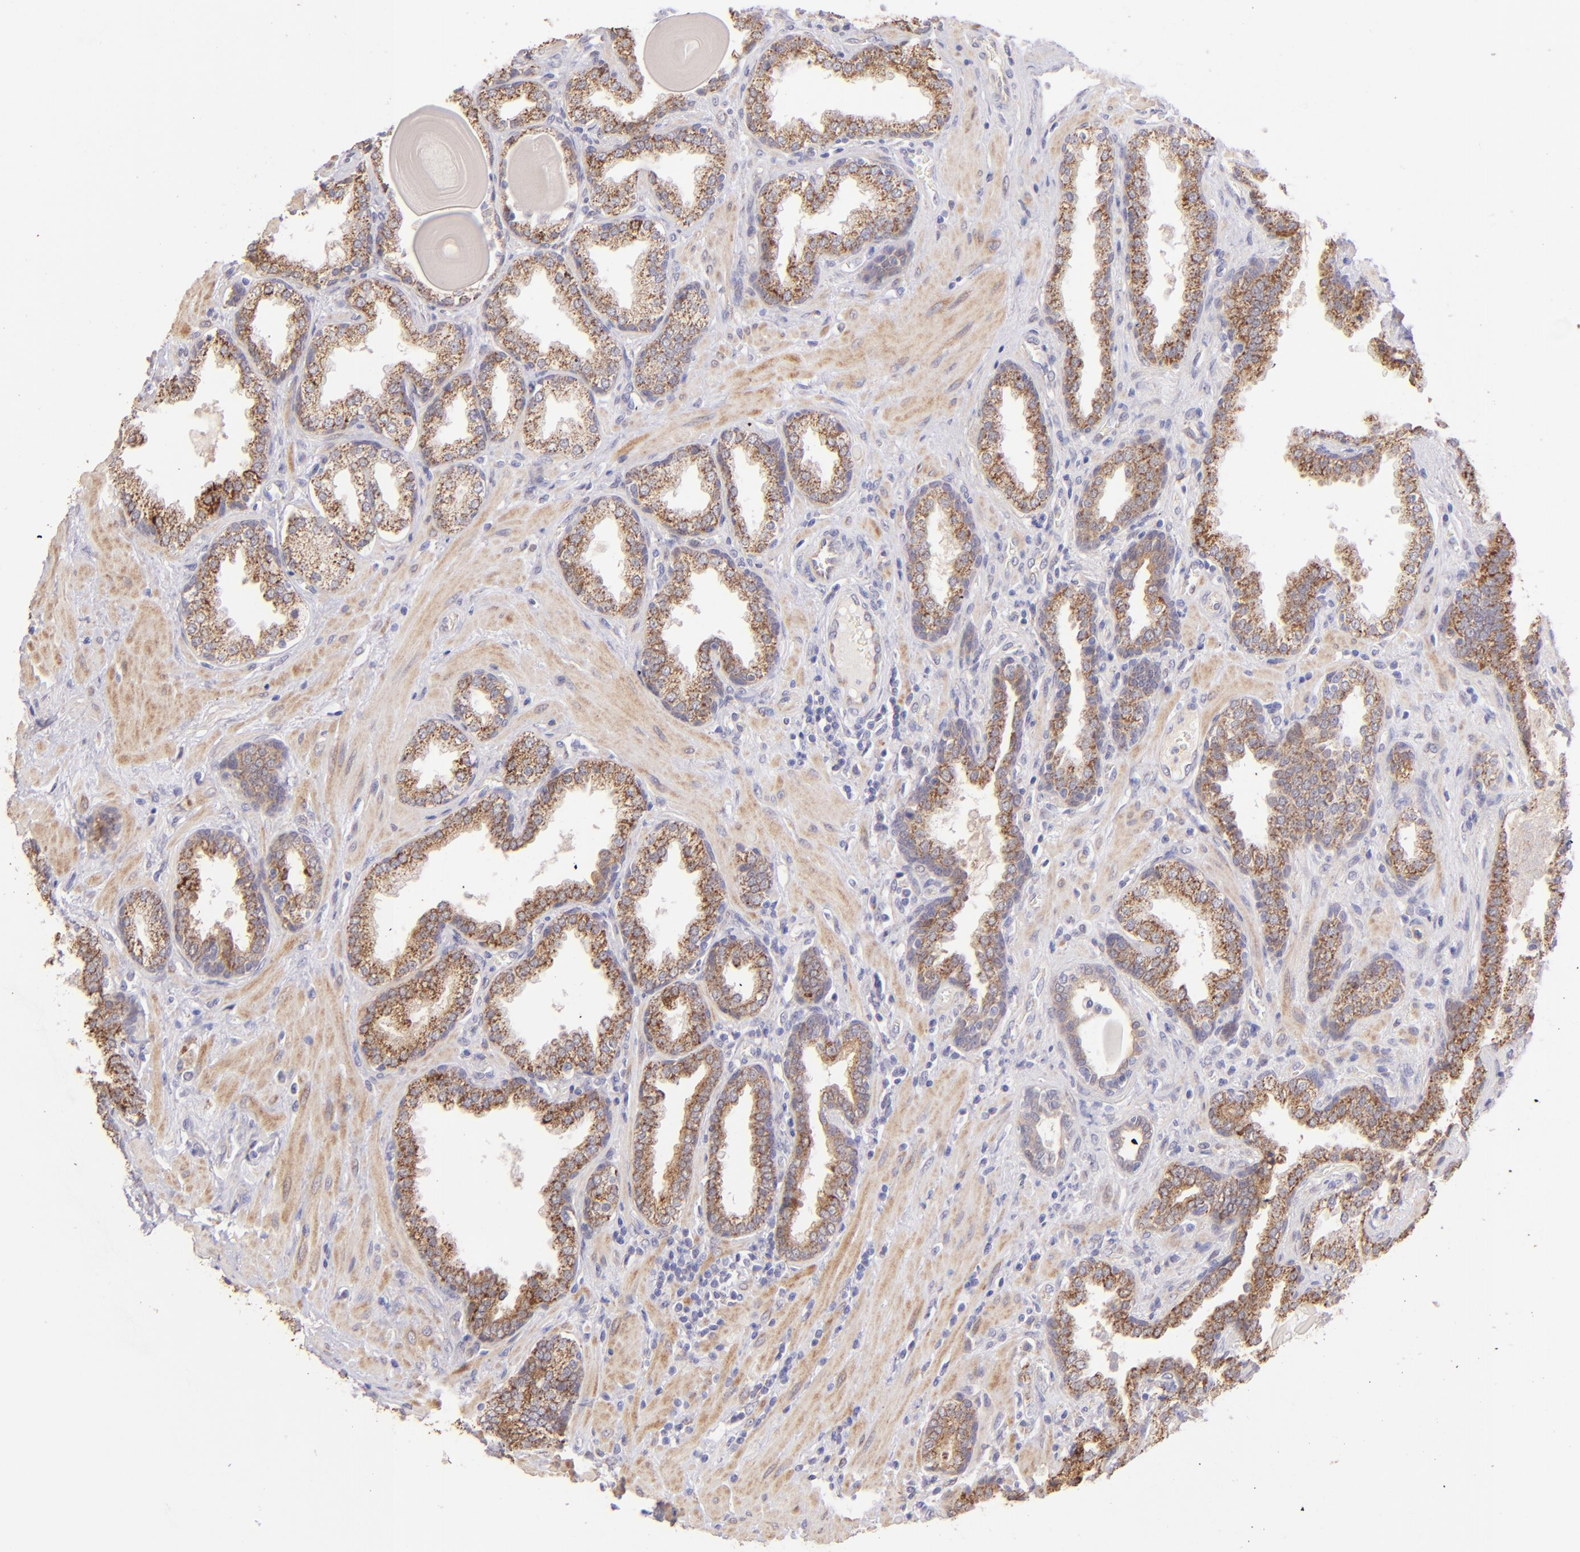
{"staining": {"intensity": "weak", "quantity": ">75%", "location": "cytoplasmic/membranous"}, "tissue": "prostate", "cell_type": "Glandular cells", "image_type": "normal", "snomed": [{"axis": "morphology", "description": "Normal tissue, NOS"}, {"axis": "topography", "description": "Prostate"}], "caption": "Protein positivity by immunohistochemistry (IHC) demonstrates weak cytoplasmic/membranous positivity in approximately >75% of glandular cells in benign prostate.", "gene": "SH2D4A", "patient": {"sex": "male", "age": 51}}